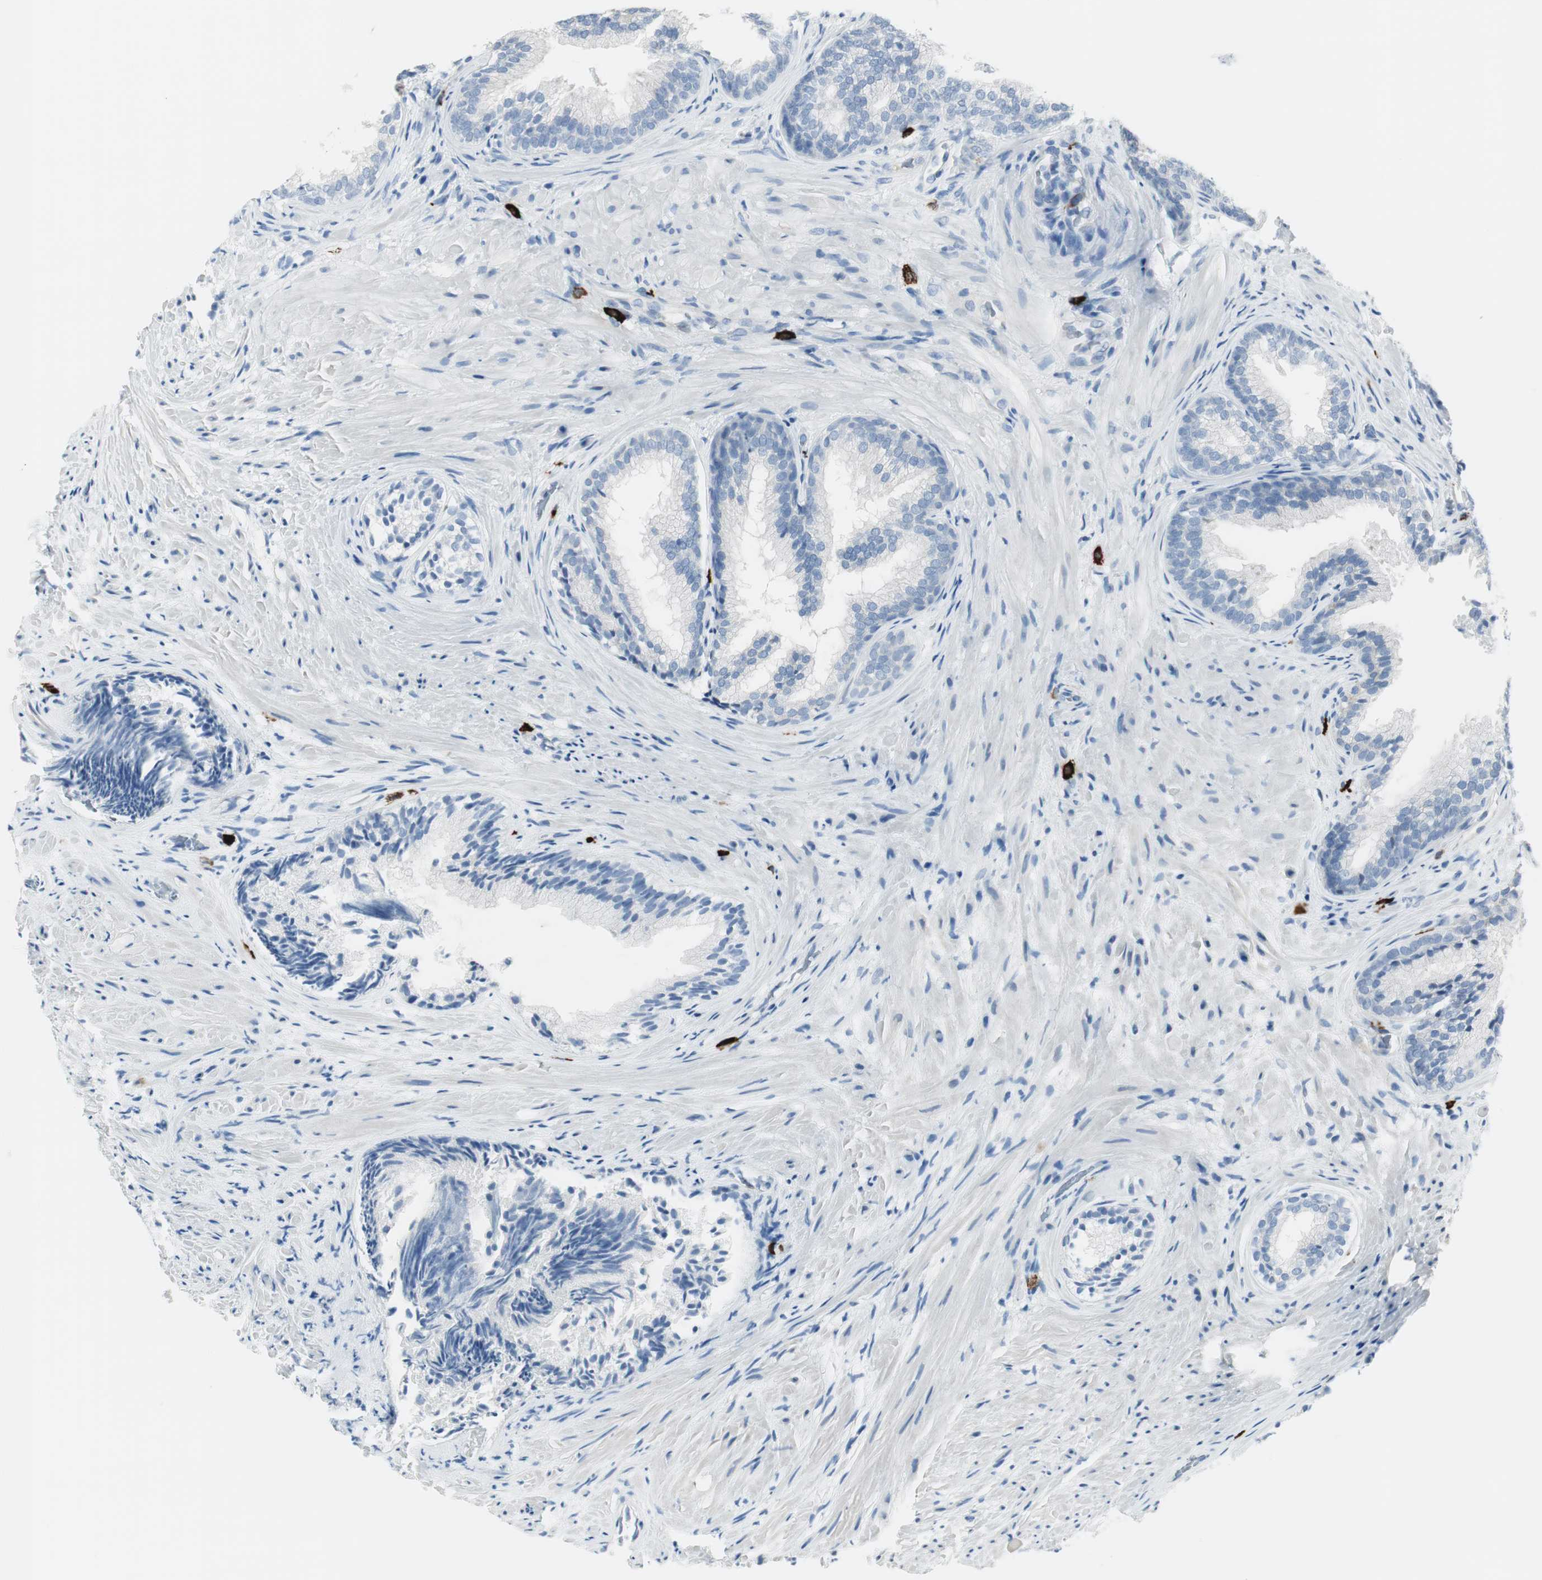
{"staining": {"intensity": "strong", "quantity": "<25%", "location": "cytoplasmic/membranous"}, "tissue": "prostate", "cell_type": "Glandular cells", "image_type": "normal", "snomed": [{"axis": "morphology", "description": "Normal tissue, NOS"}, {"axis": "topography", "description": "Prostate"}], "caption": "An IHC micrograph of normal tissue is shown. Protein staining in brown highlights strong cytoplasmic/membranous positivity in prostate within glandular cells. The protein is shown in brown color, while the nuclei are stained blue.", "gene": "DLG4", "patient": {"sex": "male", "age": 76}}